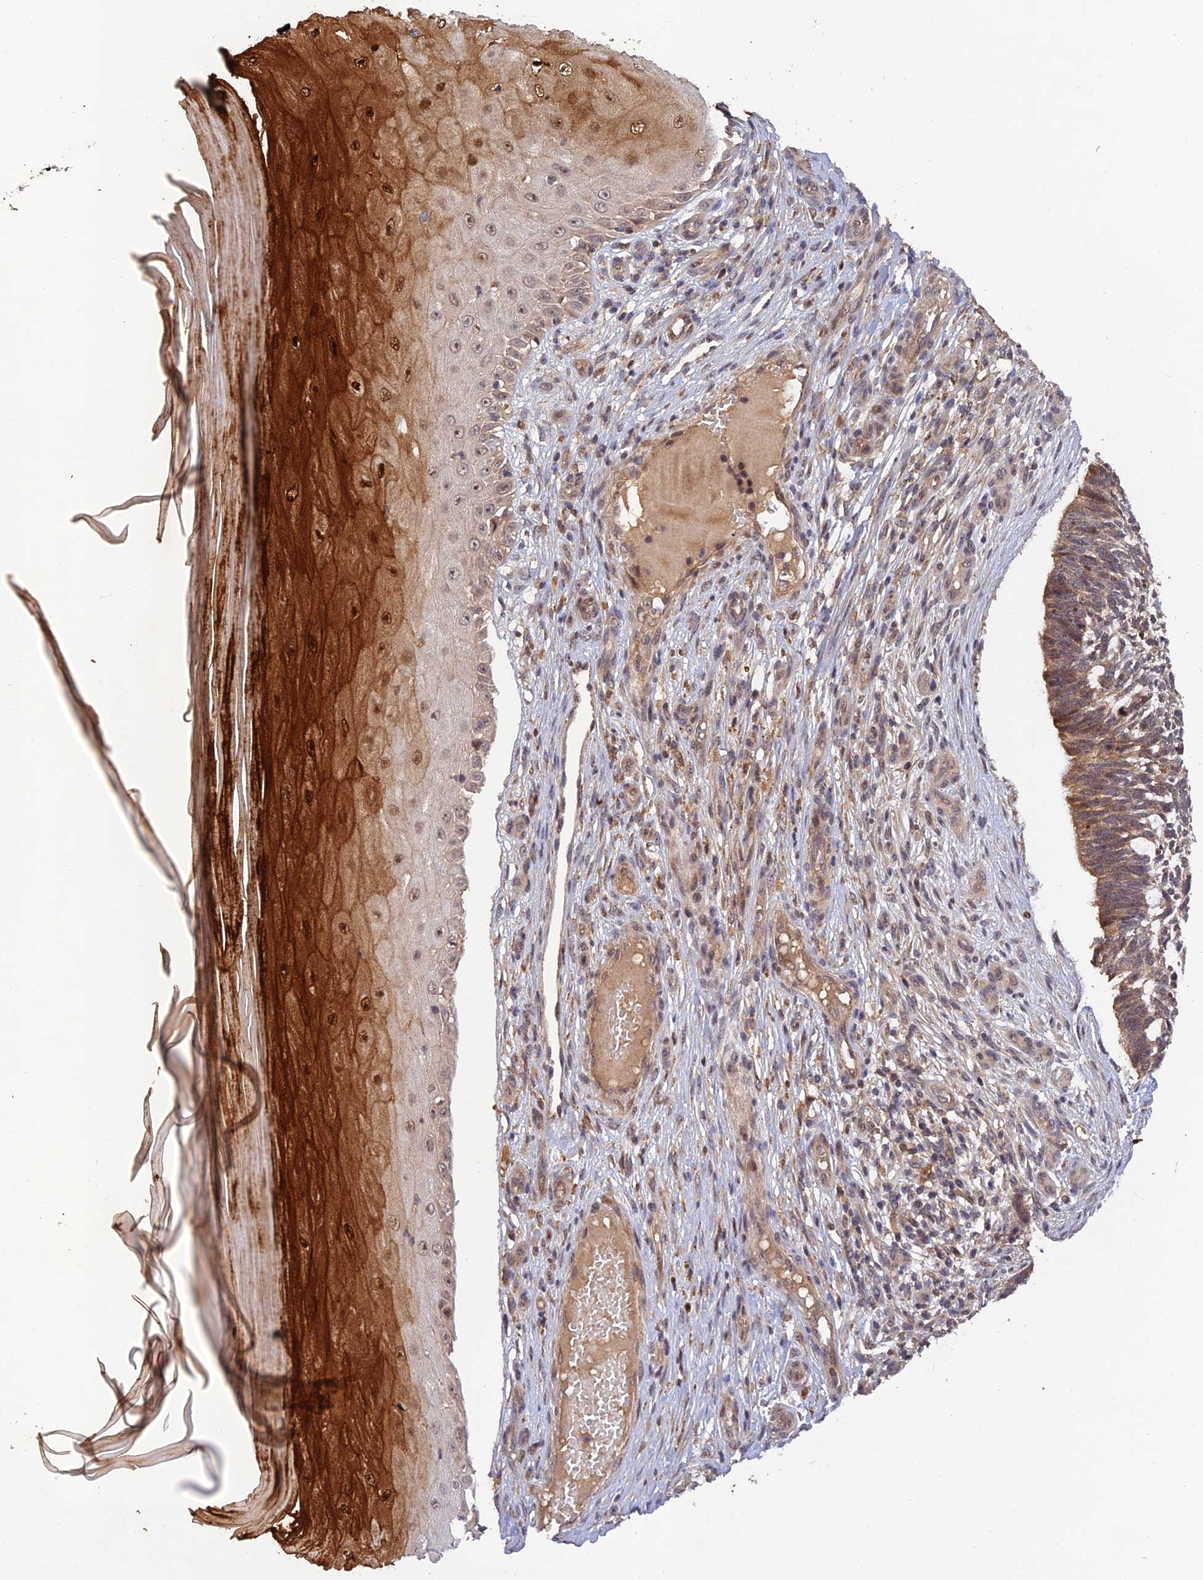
{"staining": {"intensity": "weak", "quantity": ">75%", "location": "cytoplasmic/membranous"}, "tissue": "skin cancer", "cell_type": "Tumor cells", "image_type": "cancer", "snomed": [{"axis": "morphology", "description": "Basal cell carcinoma"}, {"axis": "topography", "description": "Skin"}], "caption": "Human skin basal cell carcinoma stained for a protein (brown) demonstrates weak cytoplasmic/membranous positive staining in about >75% of tumor cells.", "gene": "REV1", "patient": {"sex": "male", "age": 88}}